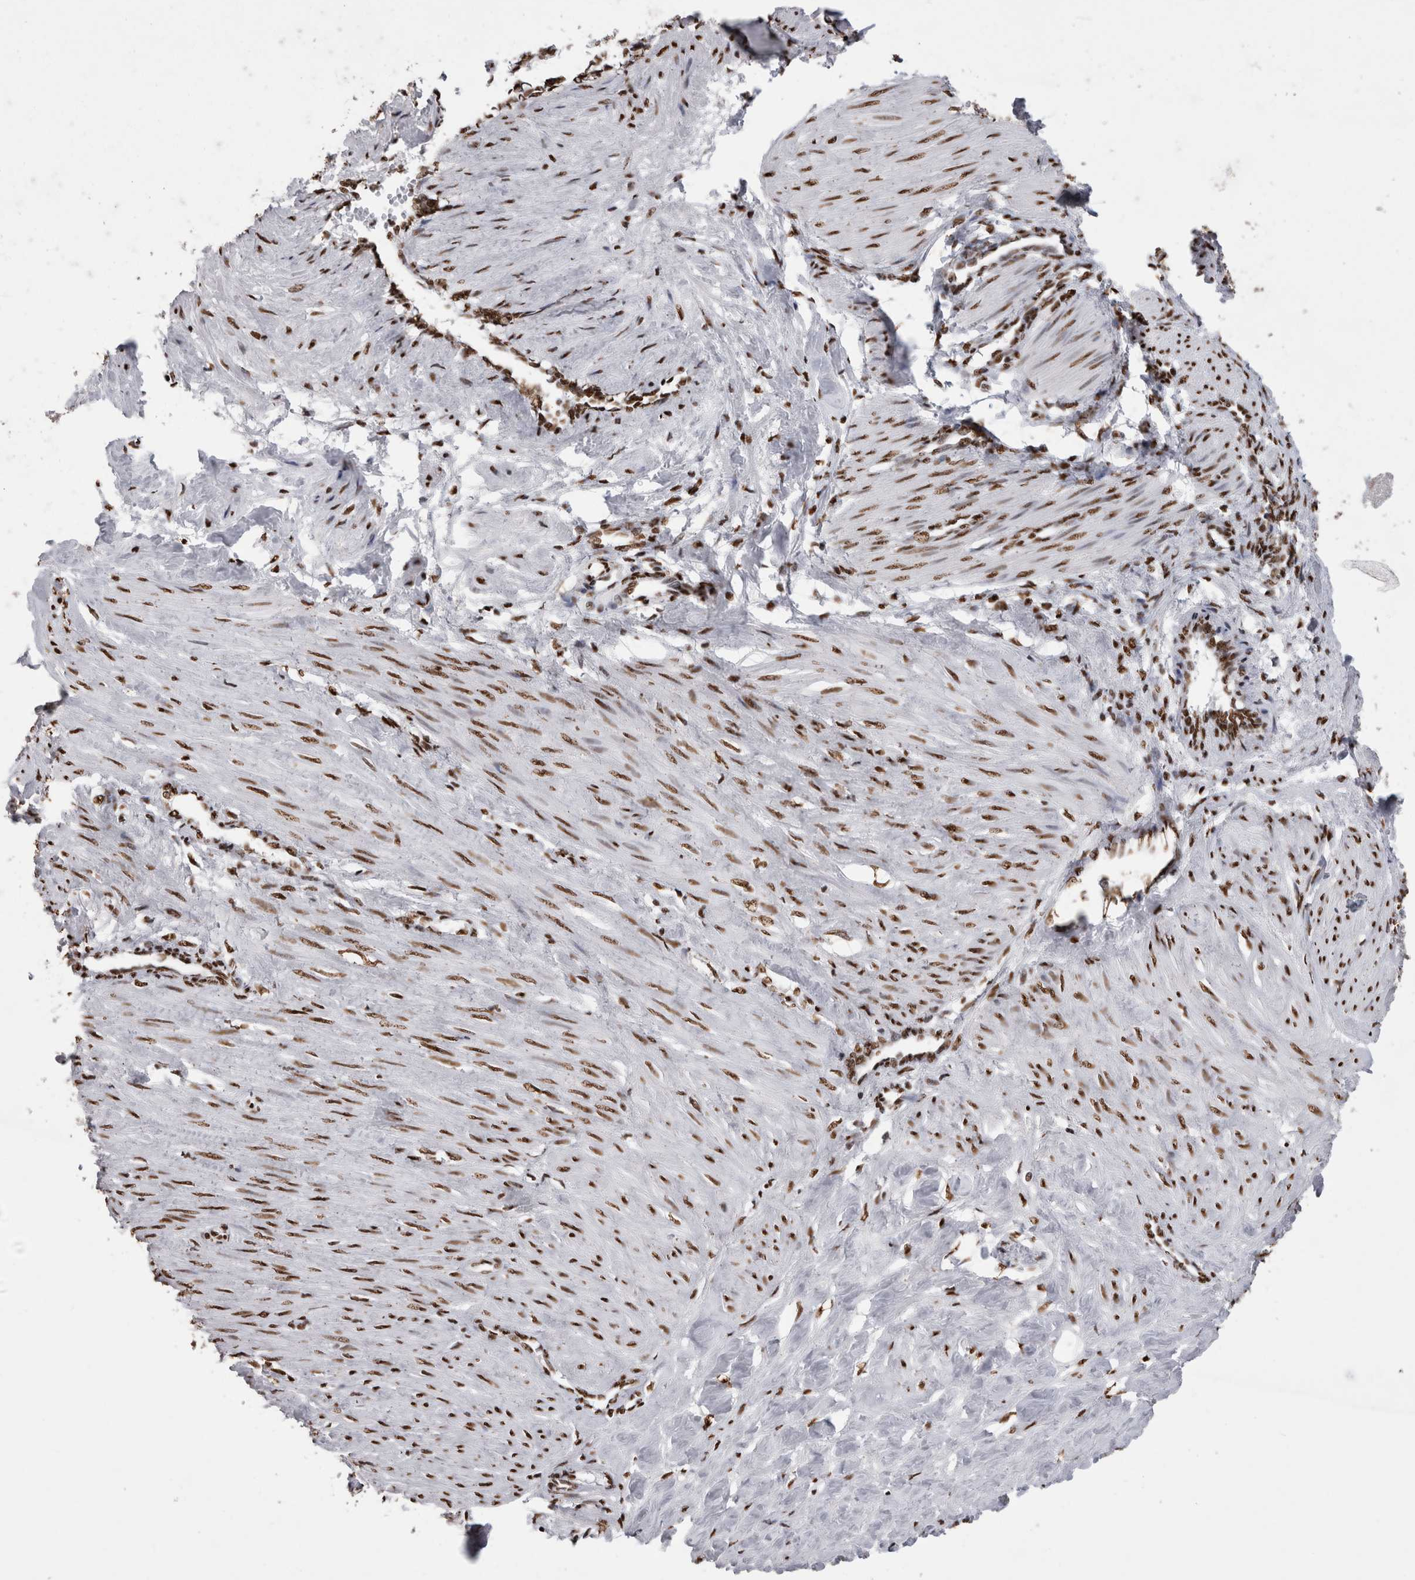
{"staining": {"intensity": "strong", "quantity": ">75%", "location": "nuclear"}, "tissue": "smooth muscle", "cell_type": "Smooth muscle cells", "image_type": "normal", "snomed": [{"axis": "morphology", "description": "Normal tissue, NOS"}, {"axis": "topography", "description": "Endometrium"}], "caption": "DAB (3,3'-diaminobenzidine) immunohistochemical staining of benign human smooth muscle shows strong nuclear protein expression in approximately >75% of smooth muscle cells. (DAB IHC, brown staining for protein, blue staining for nuclei).", "gene": "ALPK3", "patient": {"sex": "female", "age": 33}}